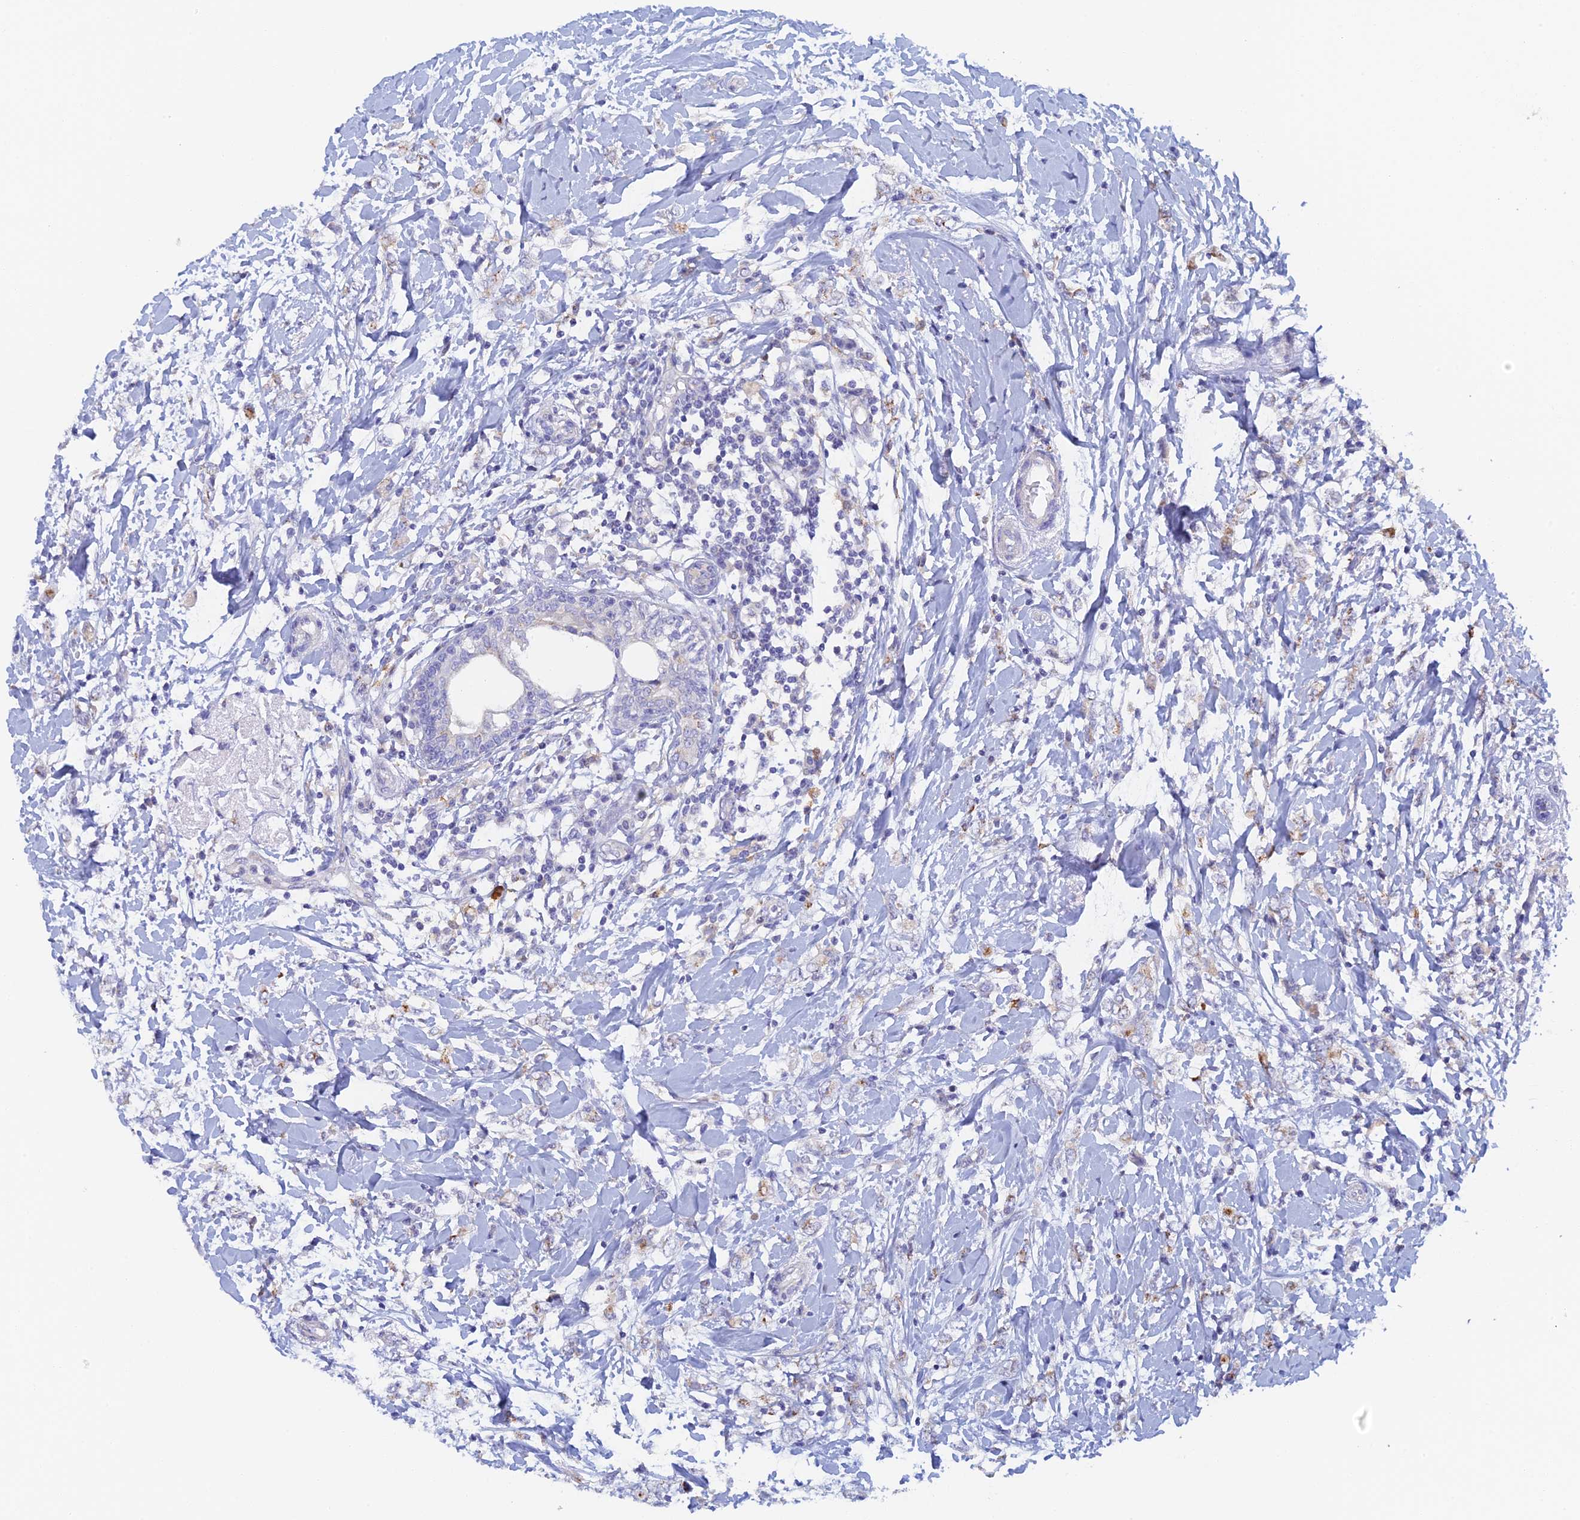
{"staining": {"intensity": "negative", "quantity": "none", "location": "none"}, "tissue": "breast cancer", "cell_type": "Tumor cells", "image_type": "cancer", "snomed": [{"axis": "morphology", "description": "Normal tissue, NOS"}, {"axis": "morphology", "description": "Lobular carcinoma"}, {"axis": "topography", "description": "Breast"}], "caption": "This image is of breast cancer (lobular carcinoma) stained with immunohistochemistry to label a protein in brown with the nuclei are counter-stained blue. There is no staining in tumor cells. The staining was performed using DAB (3,3'-diaminobenzidine) to visualize the protein expression in brown, while the nuclei were stained in blue with hematoxylin (Magnification: 20x).", "gene": "SLC24A3", "patient": {"sex": "female", "age": 47}}